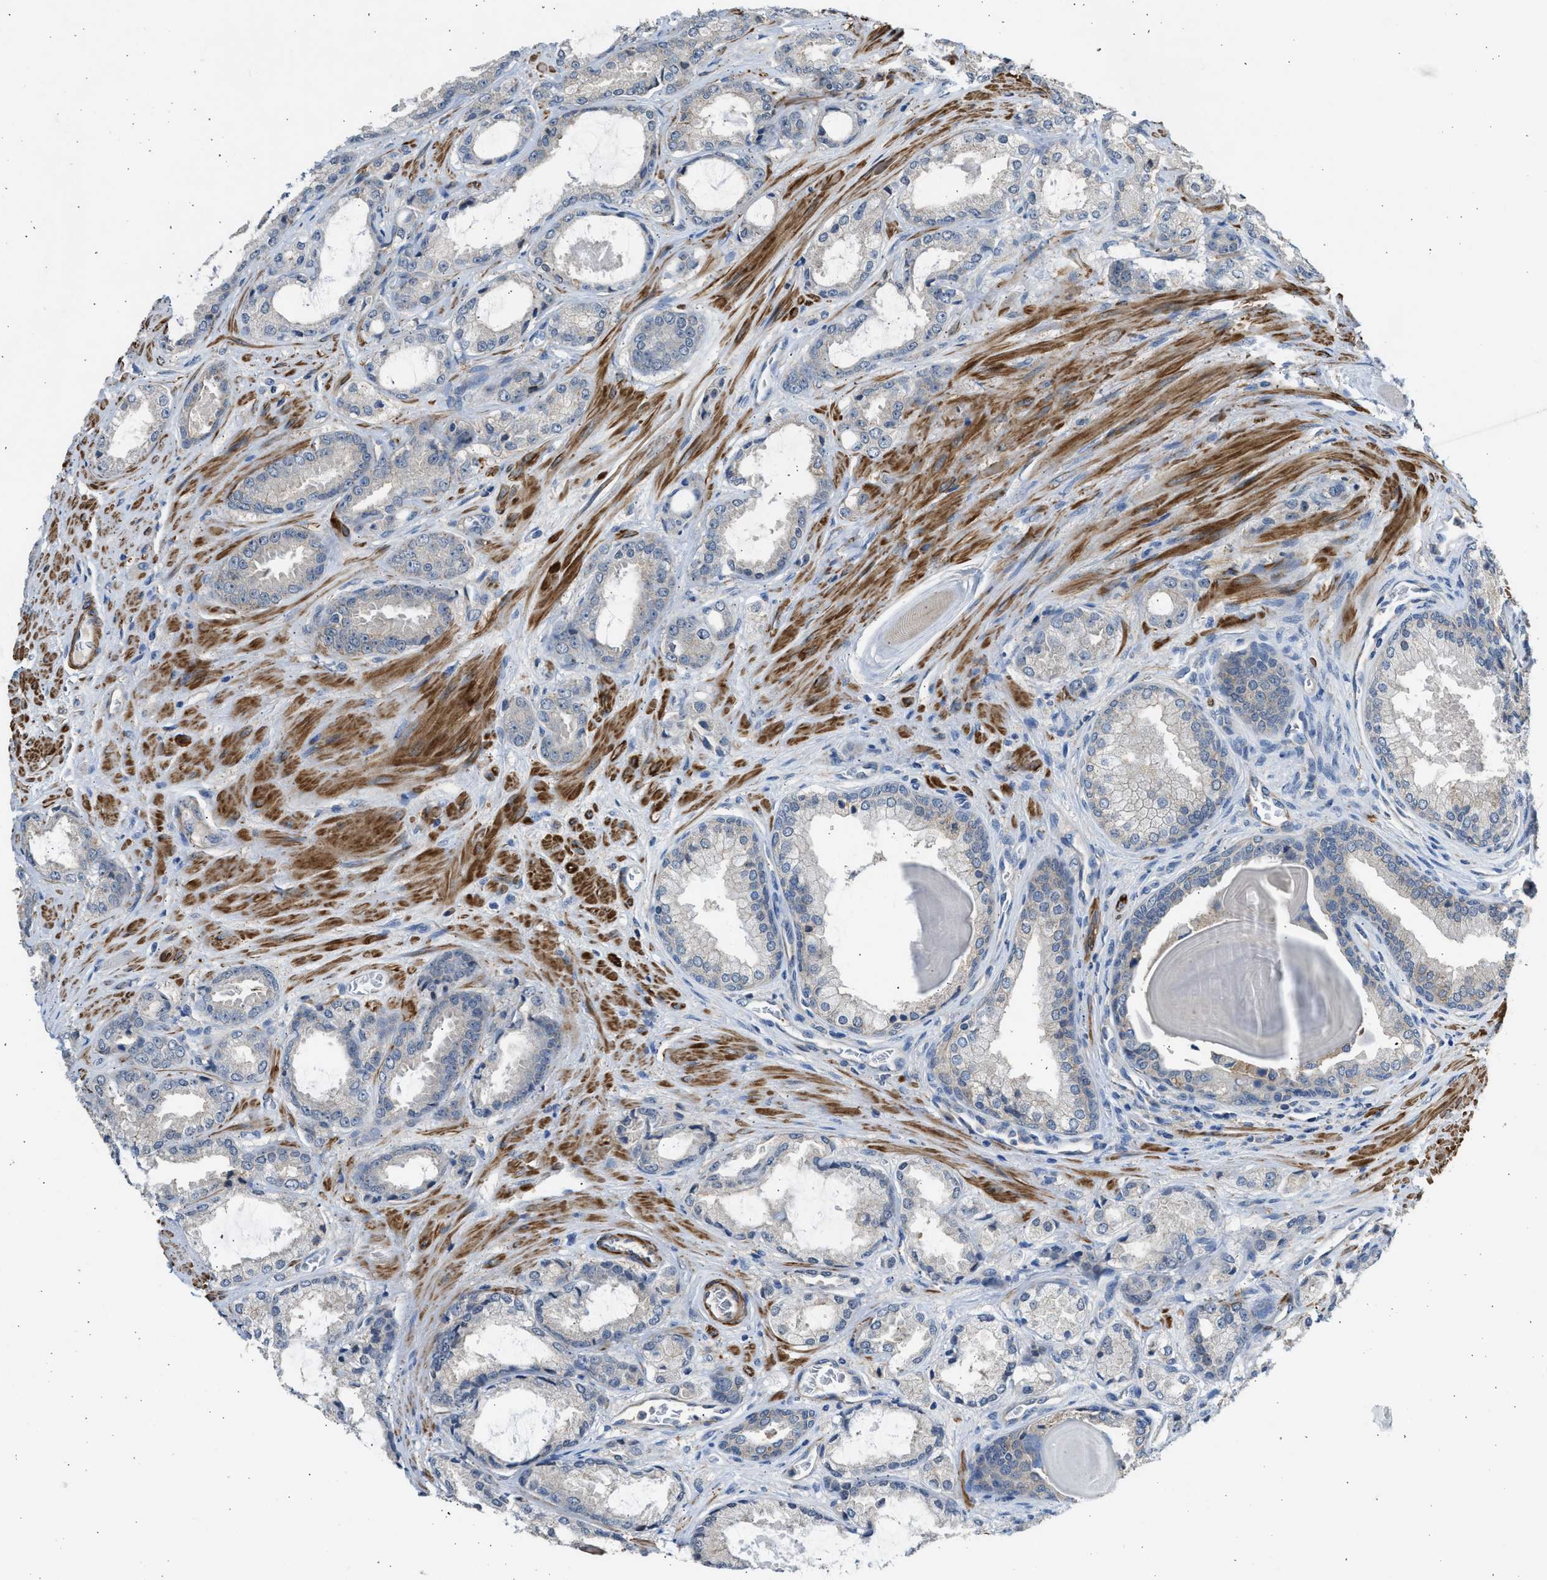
{"staining": {"intensity": "negative", "quantity": "none", "location": "none"}, "tissue": "prostate cancer", "cell_type": "Tumor cells", "image_type": "cancer", "snomed": [{"axis": "morphology", "description": "Adenocarcinoma, High grade"}, {"axis": "topography", "description": "Prostate"}], "caption": "This is an immunohistochemistry image of prostate cancer (adenocarcinoma (high-grade)). There is no expression in tumor cells.", "gene": "PCNX3", "patient": {"sex": "male", "age": 65}}